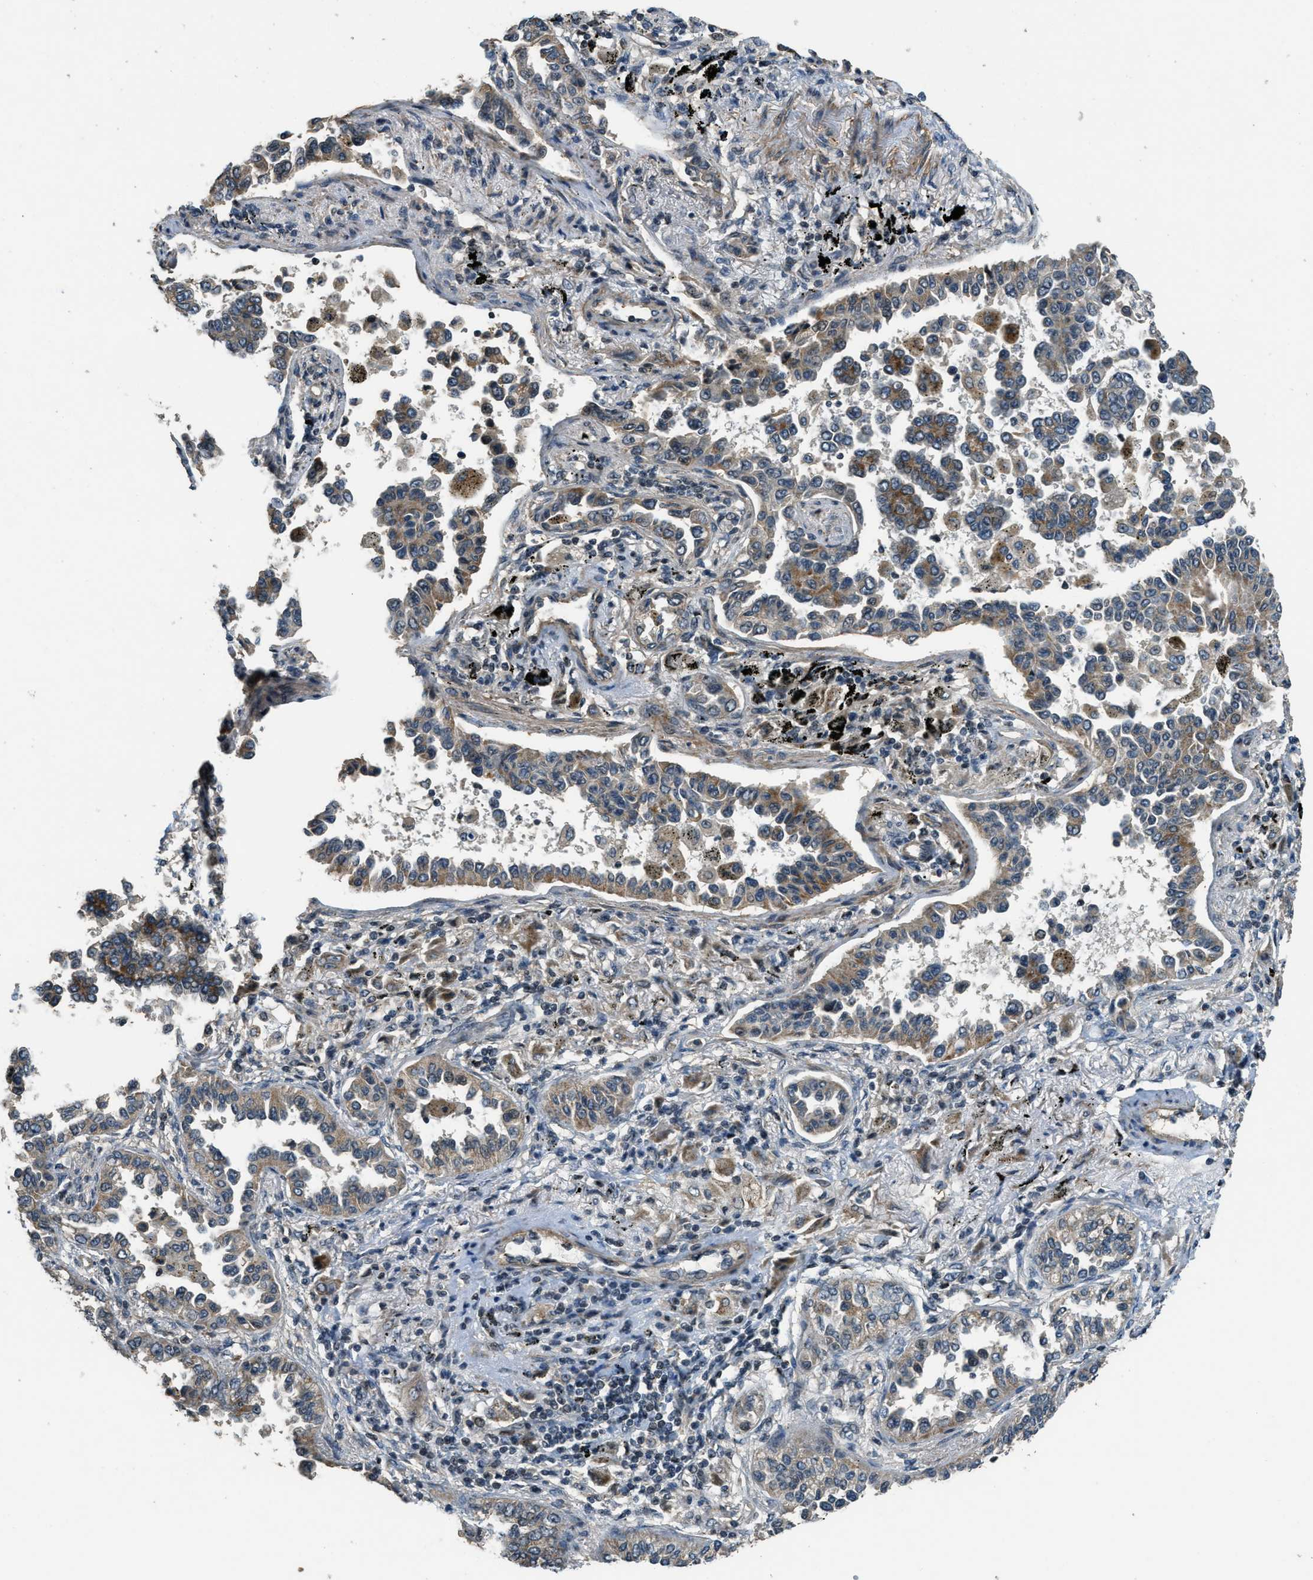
{"staining": {"intensity": "moderate", "quantity": ">75%", "location": "cytoplasmic/membranous"}, "tissue": "lung cancer", "cell_type": "Tumor cells", "image_type": "cancer", "snomed": [{"axis": "morphology", "description": "Normal tissue, NOS"}, {"axis": "morphology", "description": "Adenocarcinoma, NOS"}, {"axis": "topography", "description": "Lung"}], "caption": "This image demonstrates immunohistochemistry (IHC) staining of lung cancer, with medium moderate cytoplasmic/membranous staining in approximately >75% of tumor cells.", "gene": "MED21", "patient": {"sex": "male", "age": 59}}